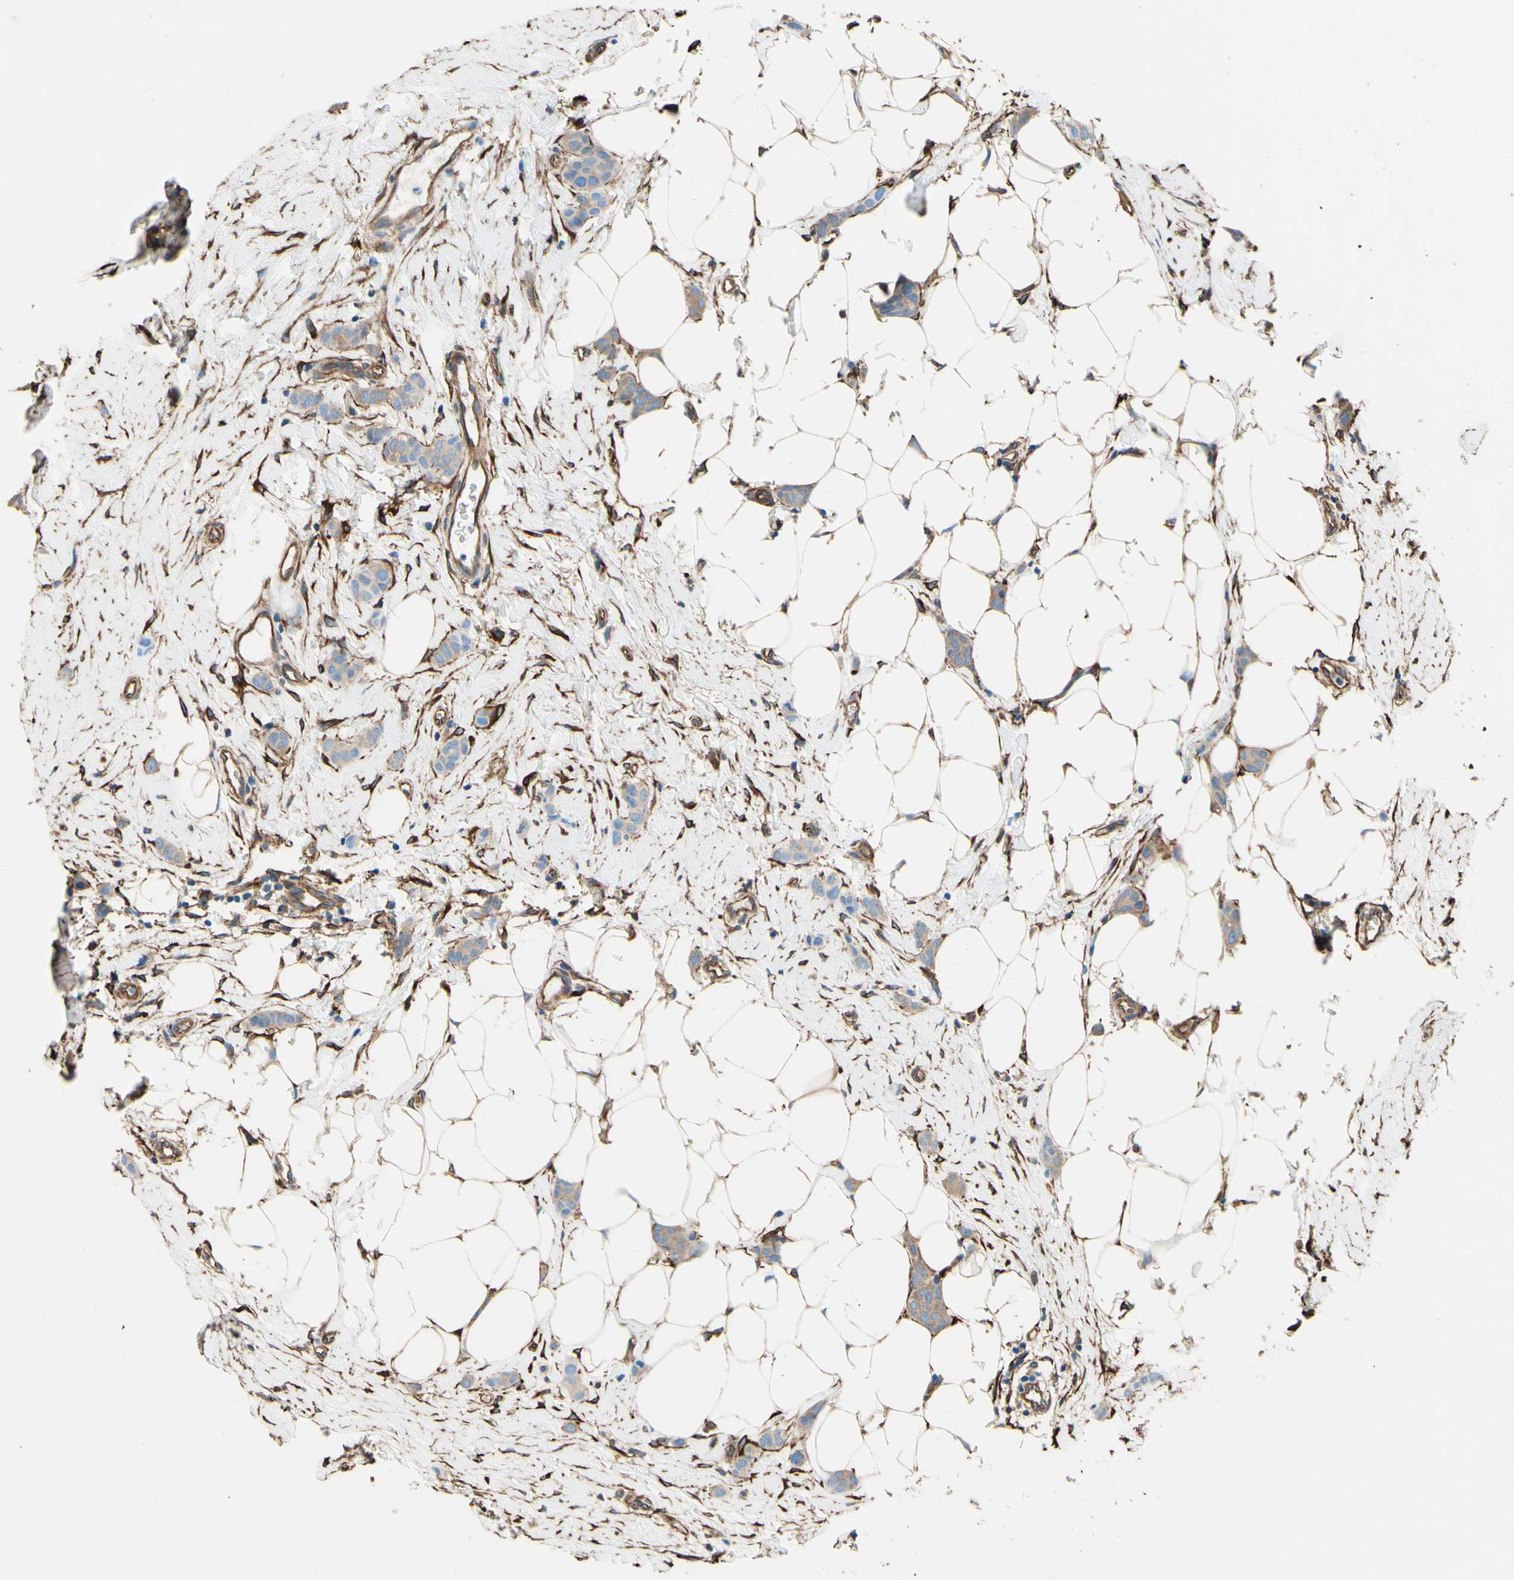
{"staining": {"intensity": "weak", "quantity": ">75%", "location": "cytoplasmic/membranous"}, "tissue": "breast cancer", "cell_type": "Tumor cells", "image_type": "cancer", "snomed": [{"axis": "morphology", "description": "Lobular carcinoma"}, {"axis": "topography", "description": "Skin"}, {"axis": "topography", "description": "Breast"}], "caption": "This is an image of immunohistochemistry (IHC) staining of lobular carcinoma (breast), which shows weak expression in the cytoplasmic/membranous of tumor cells.", "gene": "DPYSL3", "patient": {"sex": "female", "age": 46}}